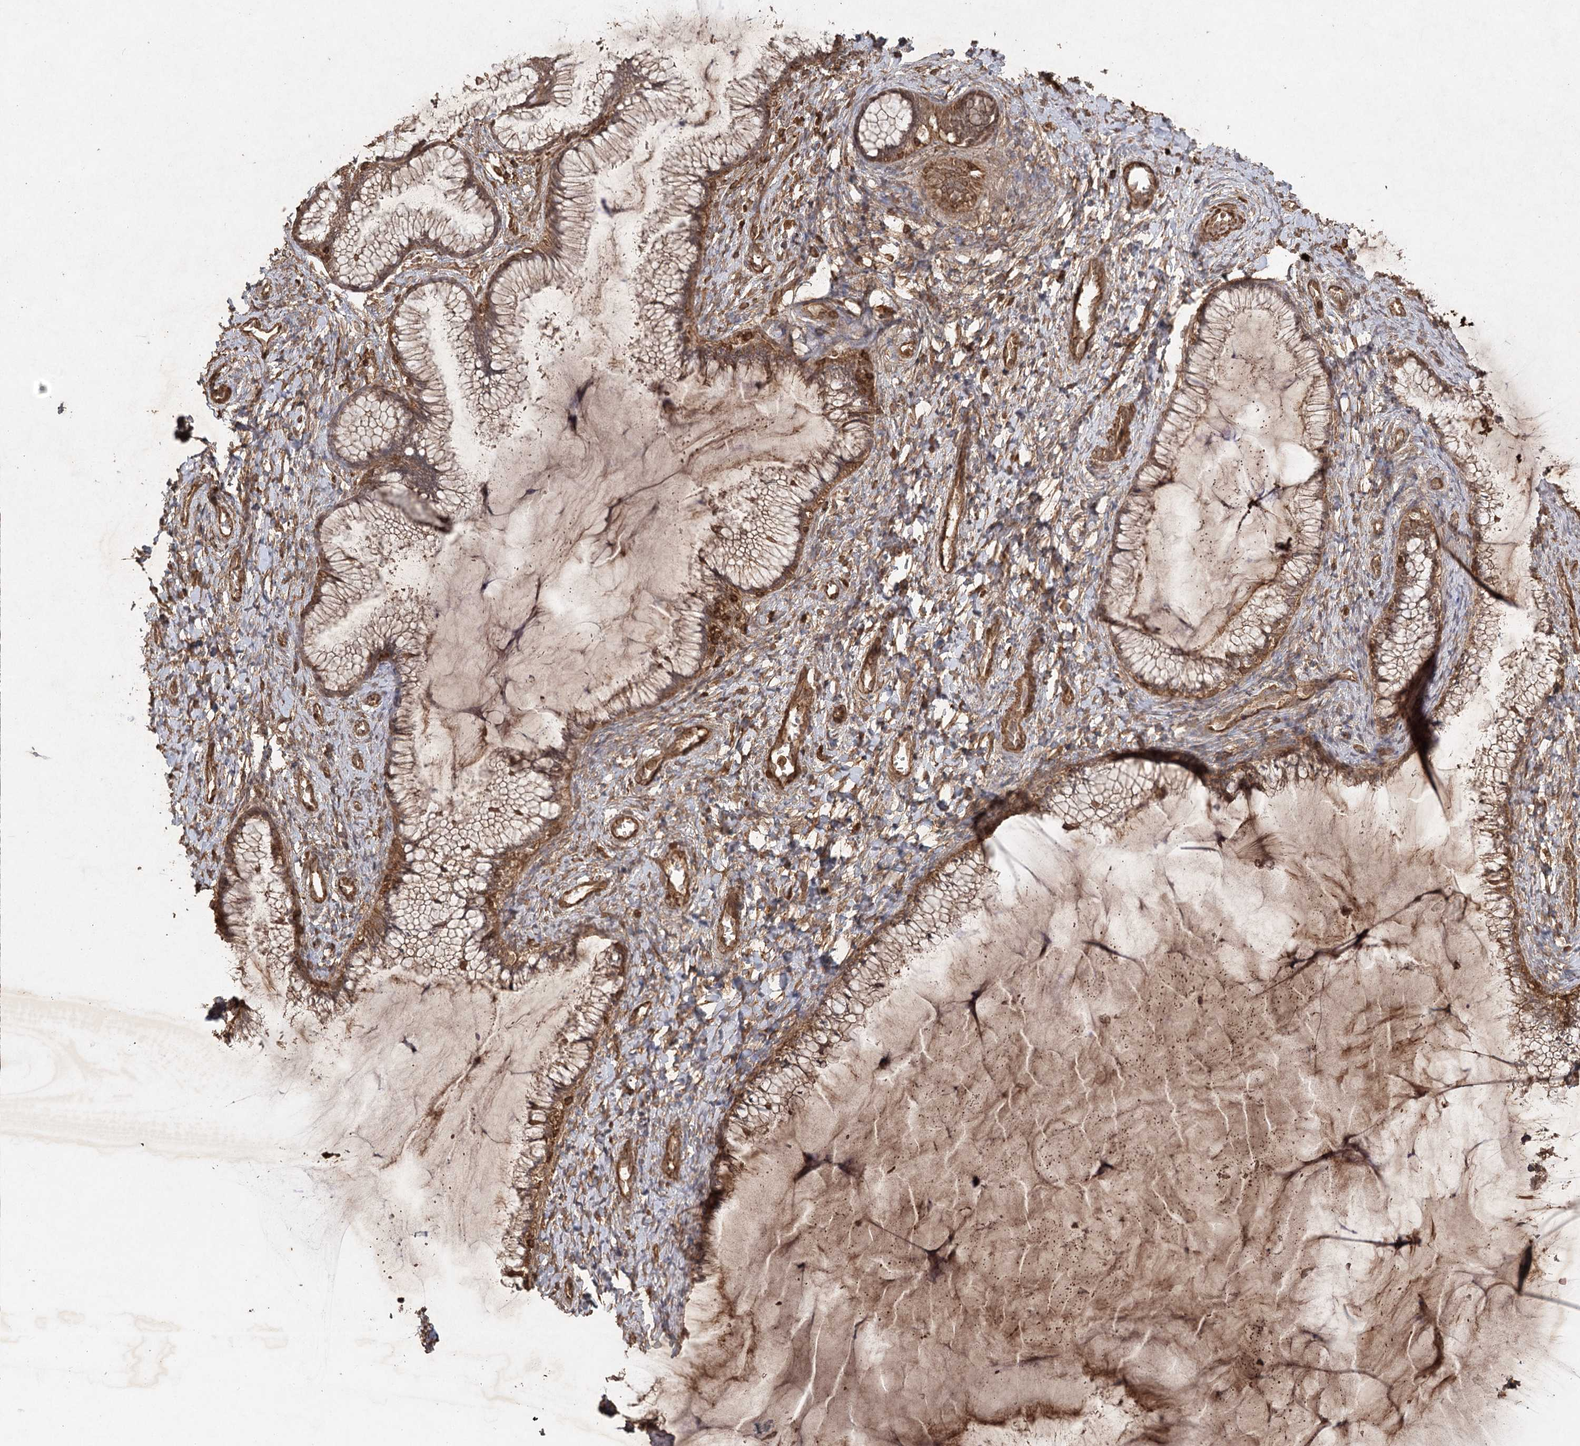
{"staining": {"intensity": "moderate", "quantity": ">75%", "location": "cytoplasmic/membranous"}, "tissue": "cervix", "cell_type": "Glandular cells", "image_type": "normal", "snomed": [{"axis": "morphology", "description": "Normal tissue, NOS"}, {"axis": "morphology", "description": "Adenocarcinoma, NOS"}, {"axis": "topography", "description": "Cervix"}], "caption": "Immunohistochemistry (IHC) (DAB (3,3'-diaminobenzidine)) staining of benign cervix shows moderate cytoplasmic/membranous protein positivity in about >75% of glandular cells. (DAB IHC with brightfield microscopy, high magnification).", "gene": "ARL13A", "patient": {"sex": "female", "age": 29}}